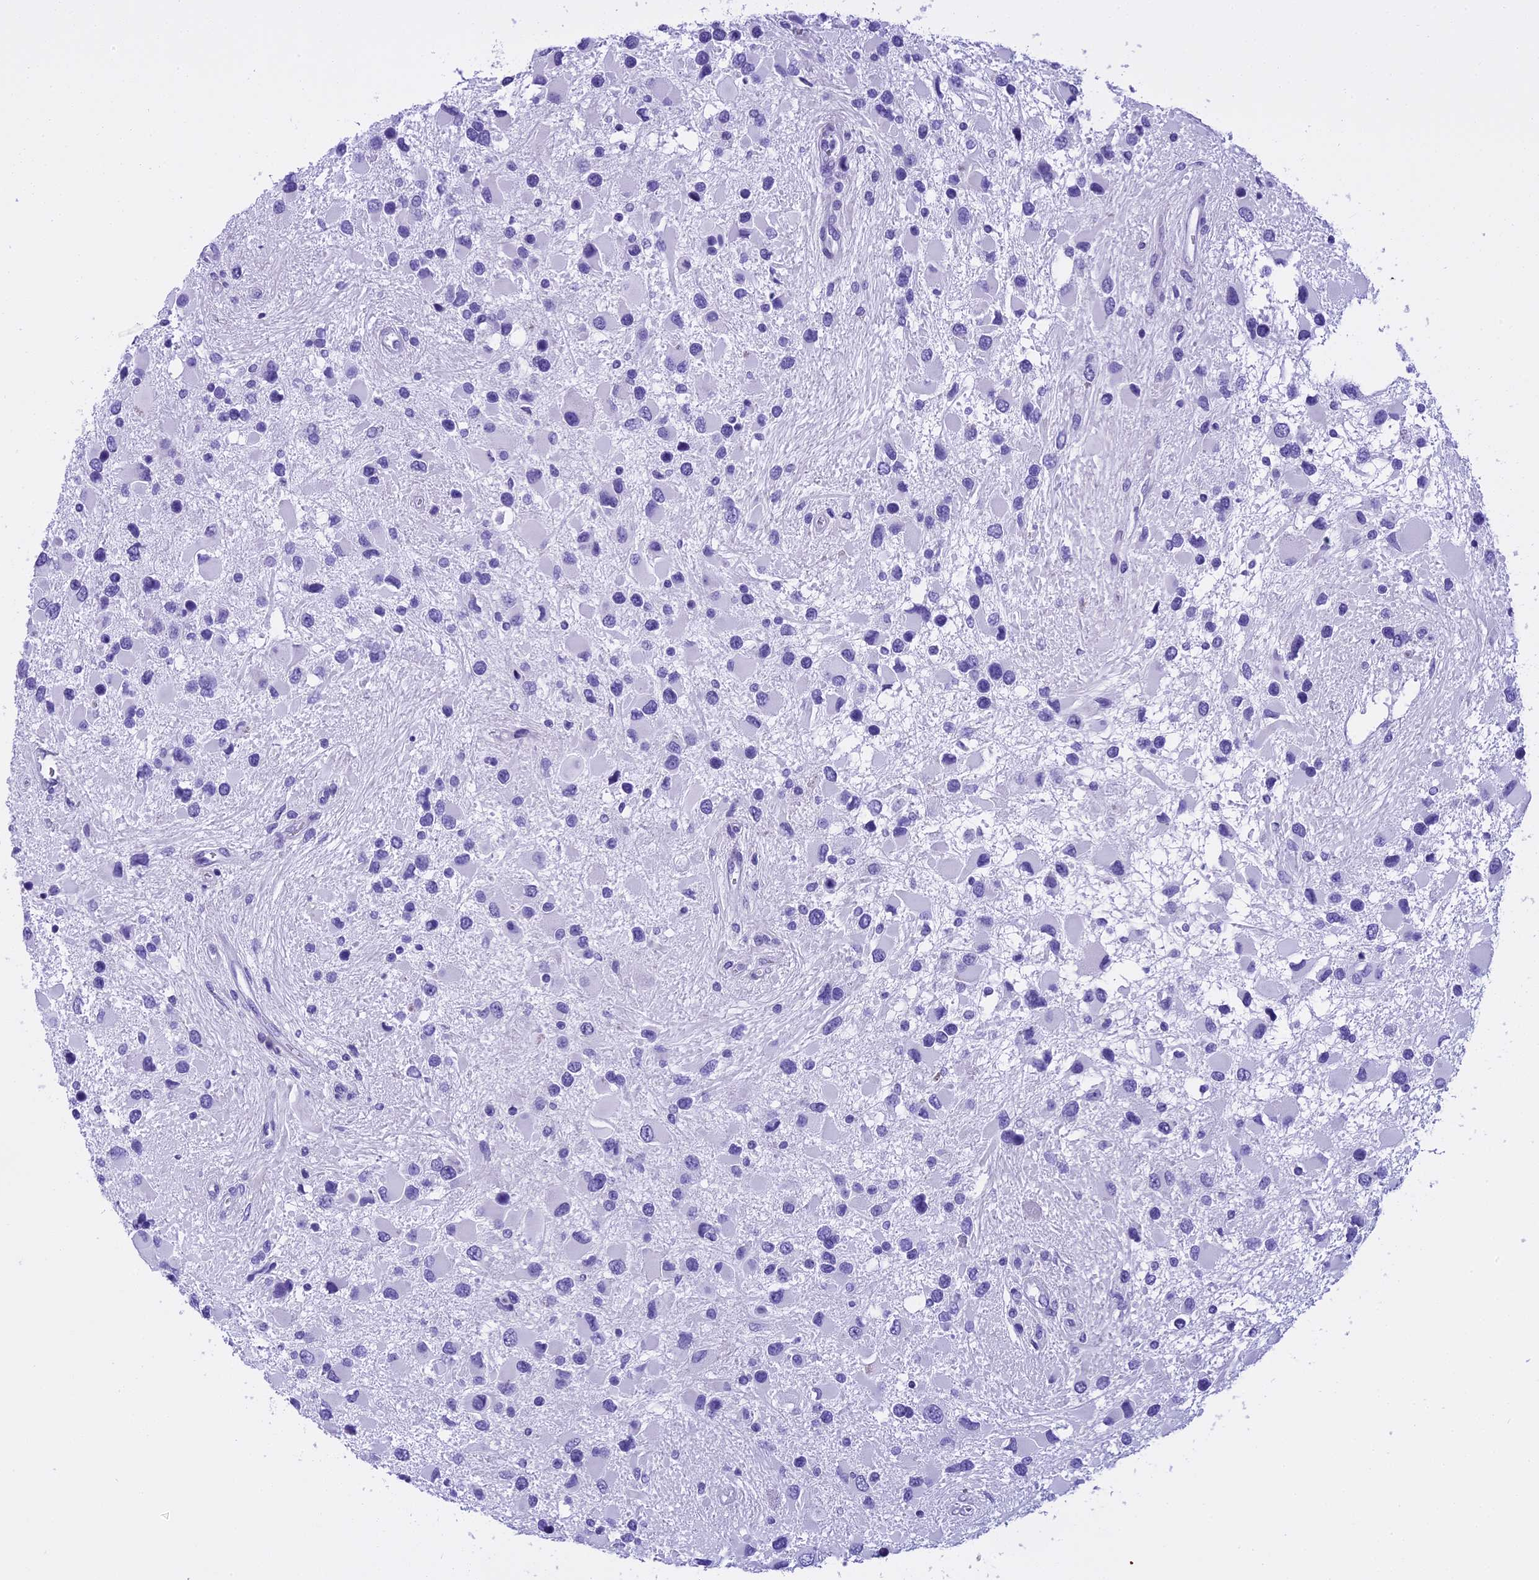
{"staining": {"intensity": "negative", "quantity": "none", "location": "none"}, "tissue": "glioma", "cell_type": "Tumor cells", "image_type": "cancer", "snomed": [{"axis": "morphology", "description": "Glioma, malignant, High grade"}, {"axis": "topography", "description": "Brain"}], "caption": "IHC of malignant glioma (high-grade) reveals no expression in tumor cells. Nuclei are stained in blue.", "gene": "KCTD14", "patient": {"sex": "male", "age": 53}}